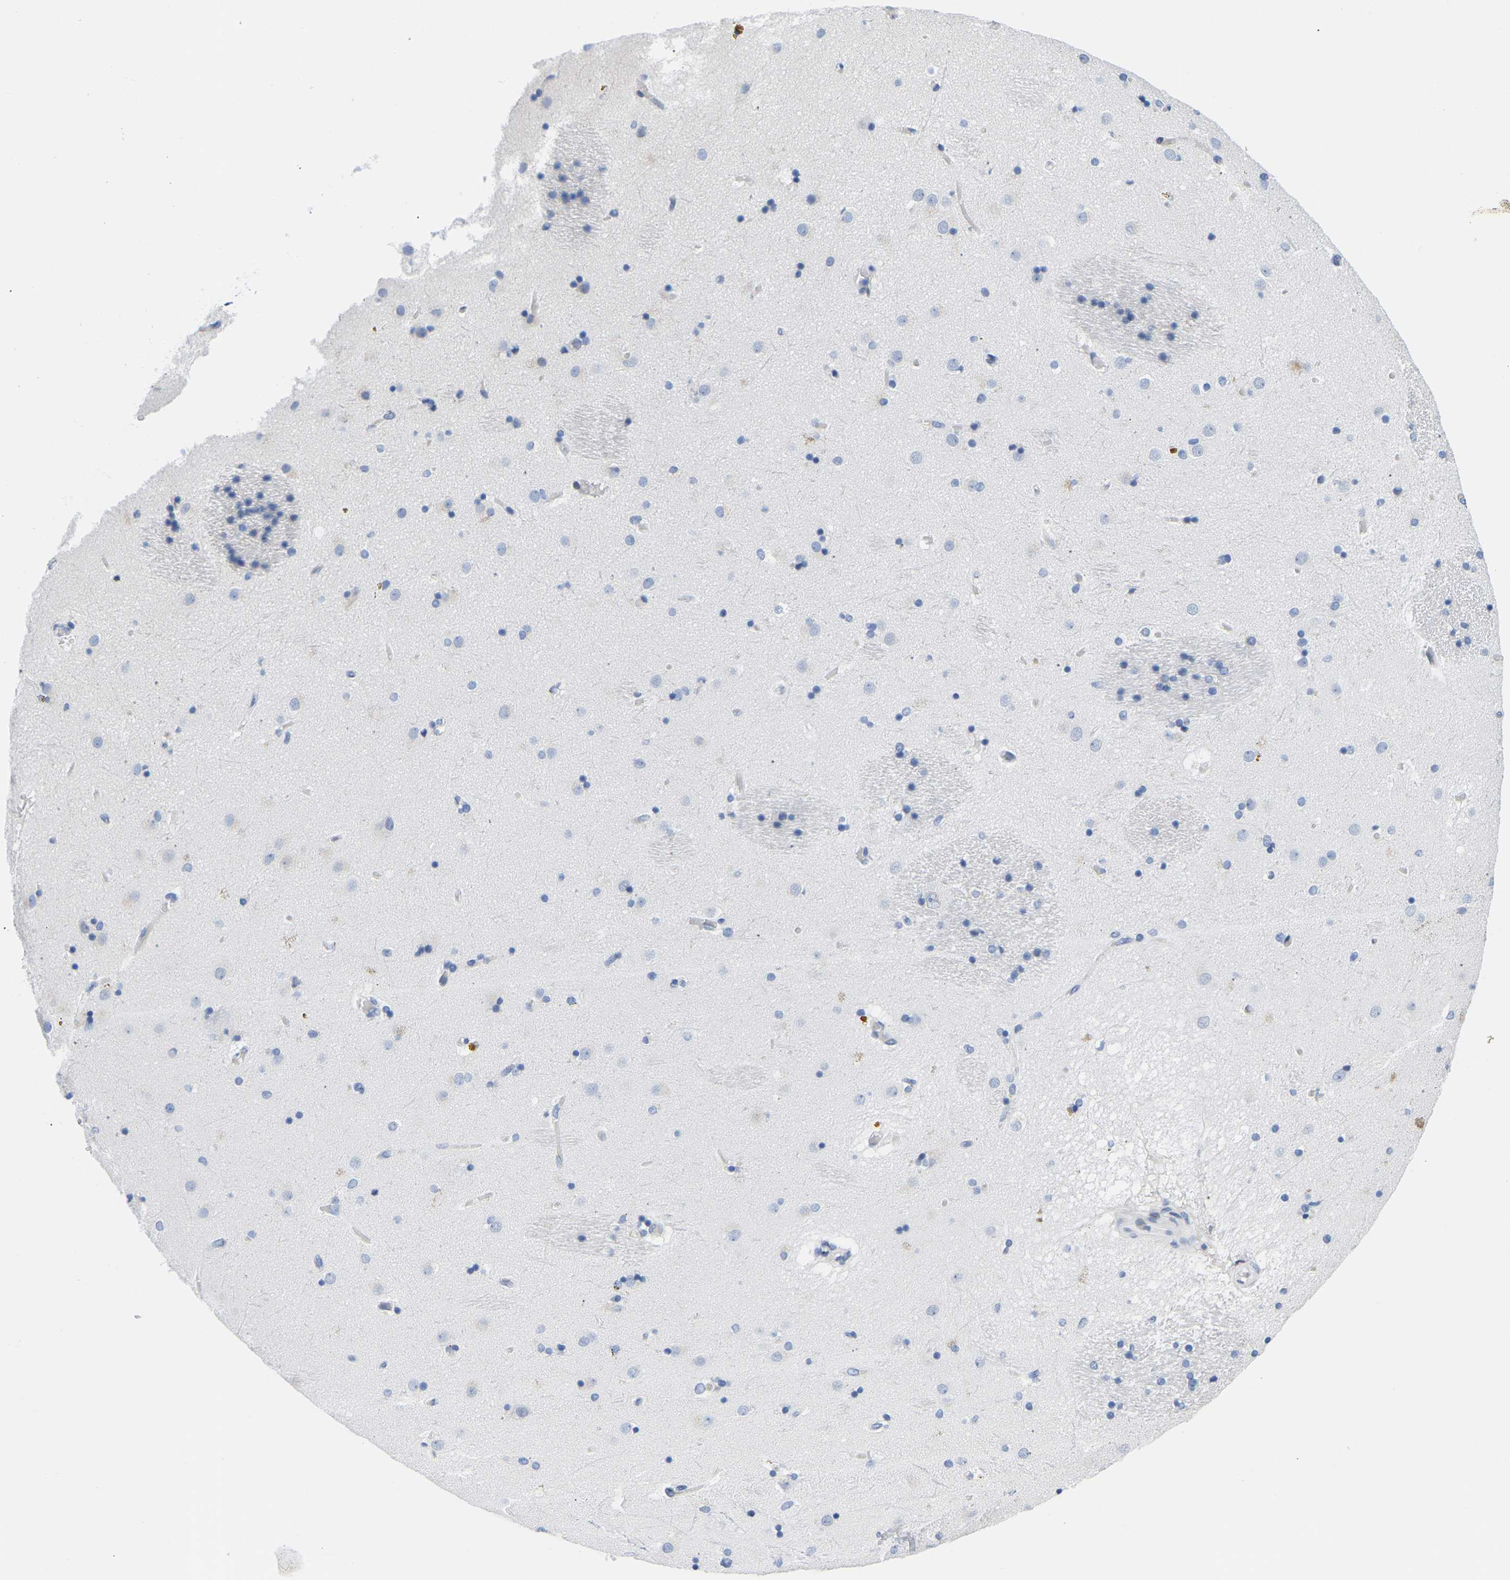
{"staining": {"intensity": "negative", "quantity": "none", "location": "none"}, "tissue": "caudate", "cell_type": "Glial cells", "image_type": "normal", "snomed": [{"axis": "morphology", "description": "Normal tissue, NOS"}, {"axis": "topography", "description": "Lateral ventricle wall"}], "caption": "This is a image of immunohistochemistry staining of unremarkable caudate, which shows no staining in glial cells.", "gene": "UPK3A", "patient": {"sex": "male", "age": 70}}